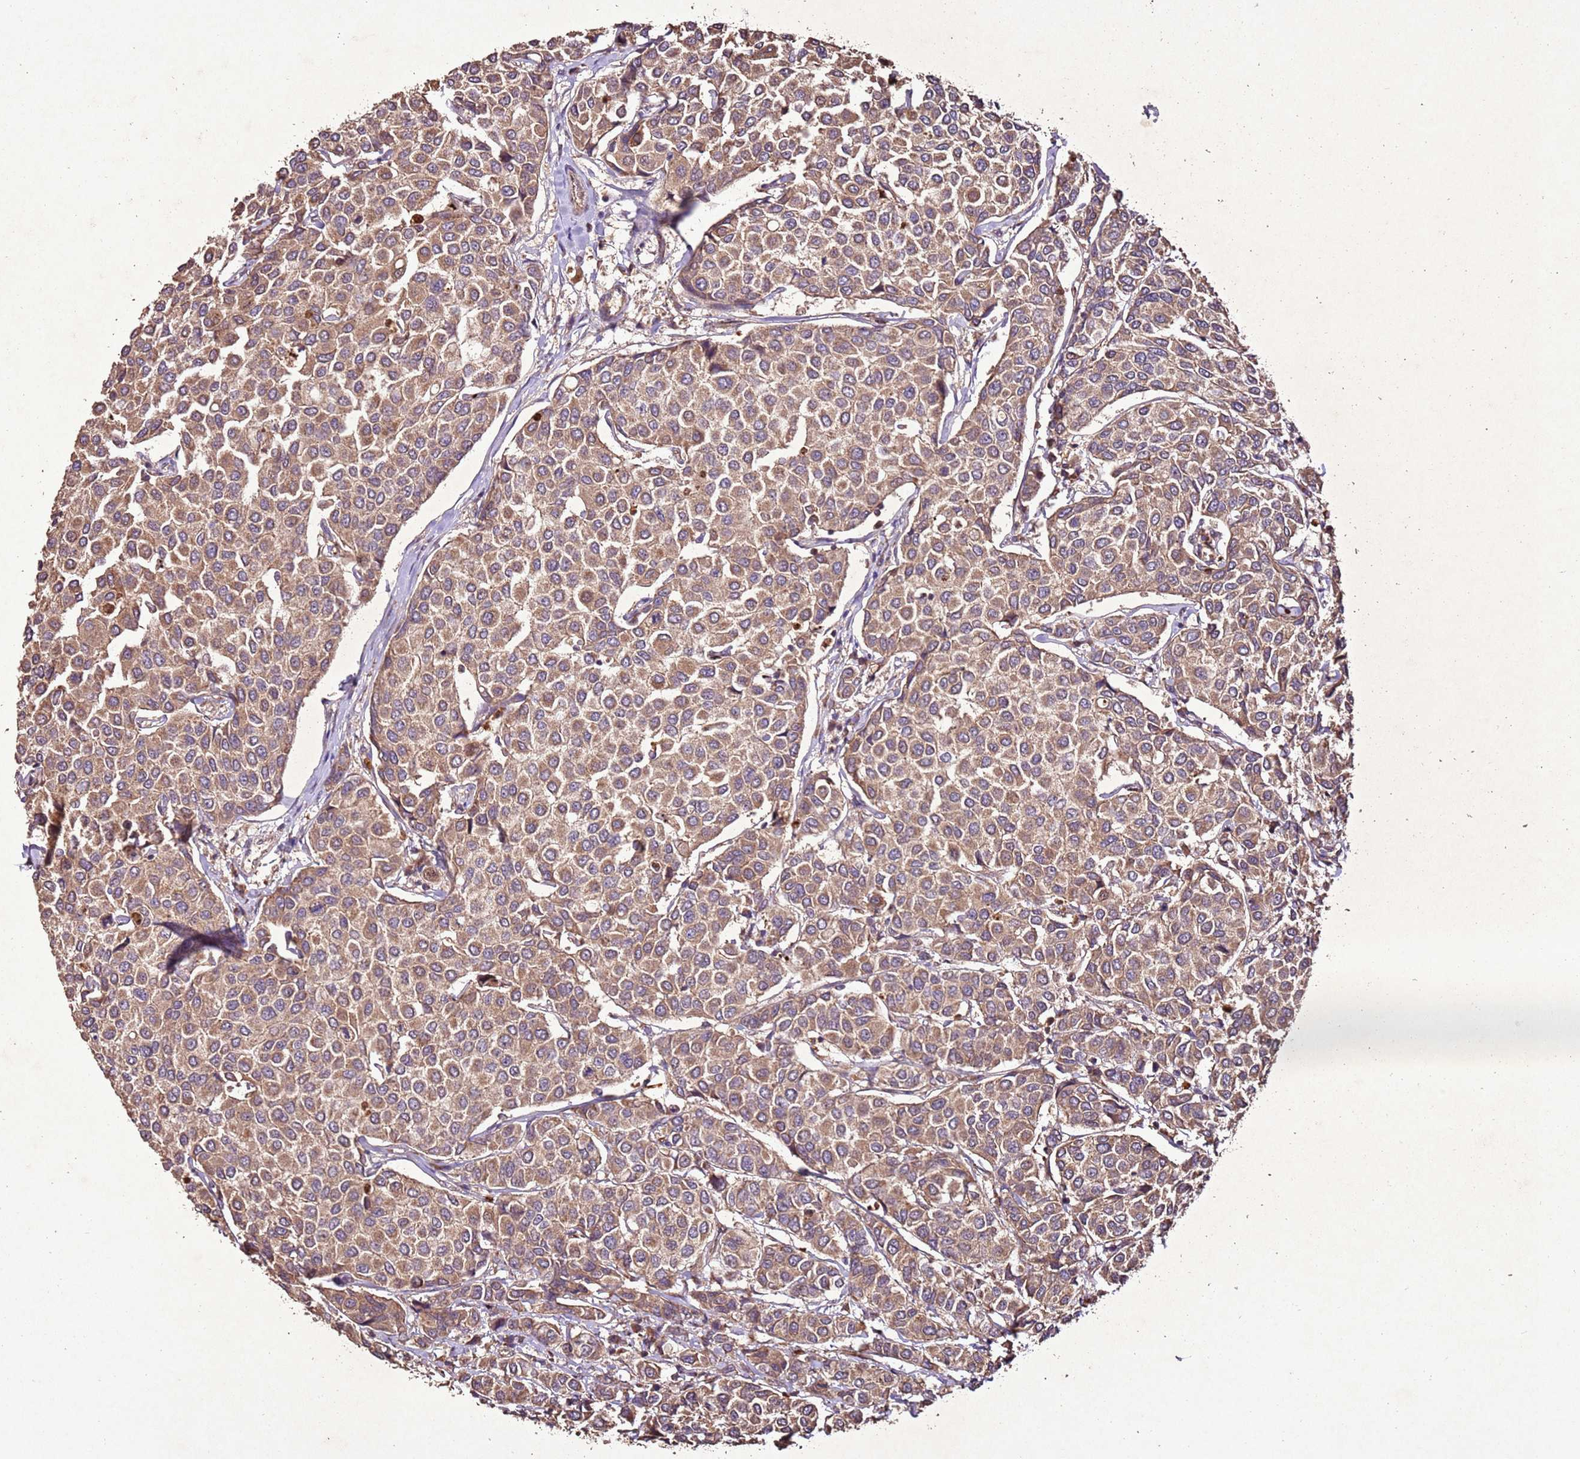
{"staining": {"intensity": "moderate", "quantity": ">75%", "location": "cytoplasmic/membranous"}, "tissue": "breast cancer", "cell_type": "Tumor cells", "image_type": "cancer", "snomed": [{"axis": "morphology", "description": "Duct carcinoma"}, {"axis": "topography", "description": "Breast"}], "caption": "This image displays immunohistochemistry (IHC) staining of infiltrating ductal carcinoma (breast), with medium moderate cytoplasmic/membranous staining in approximately >75% of tumor cells.", "gene": "PTMA", "patient": {"sex": "female", "age": 55}}